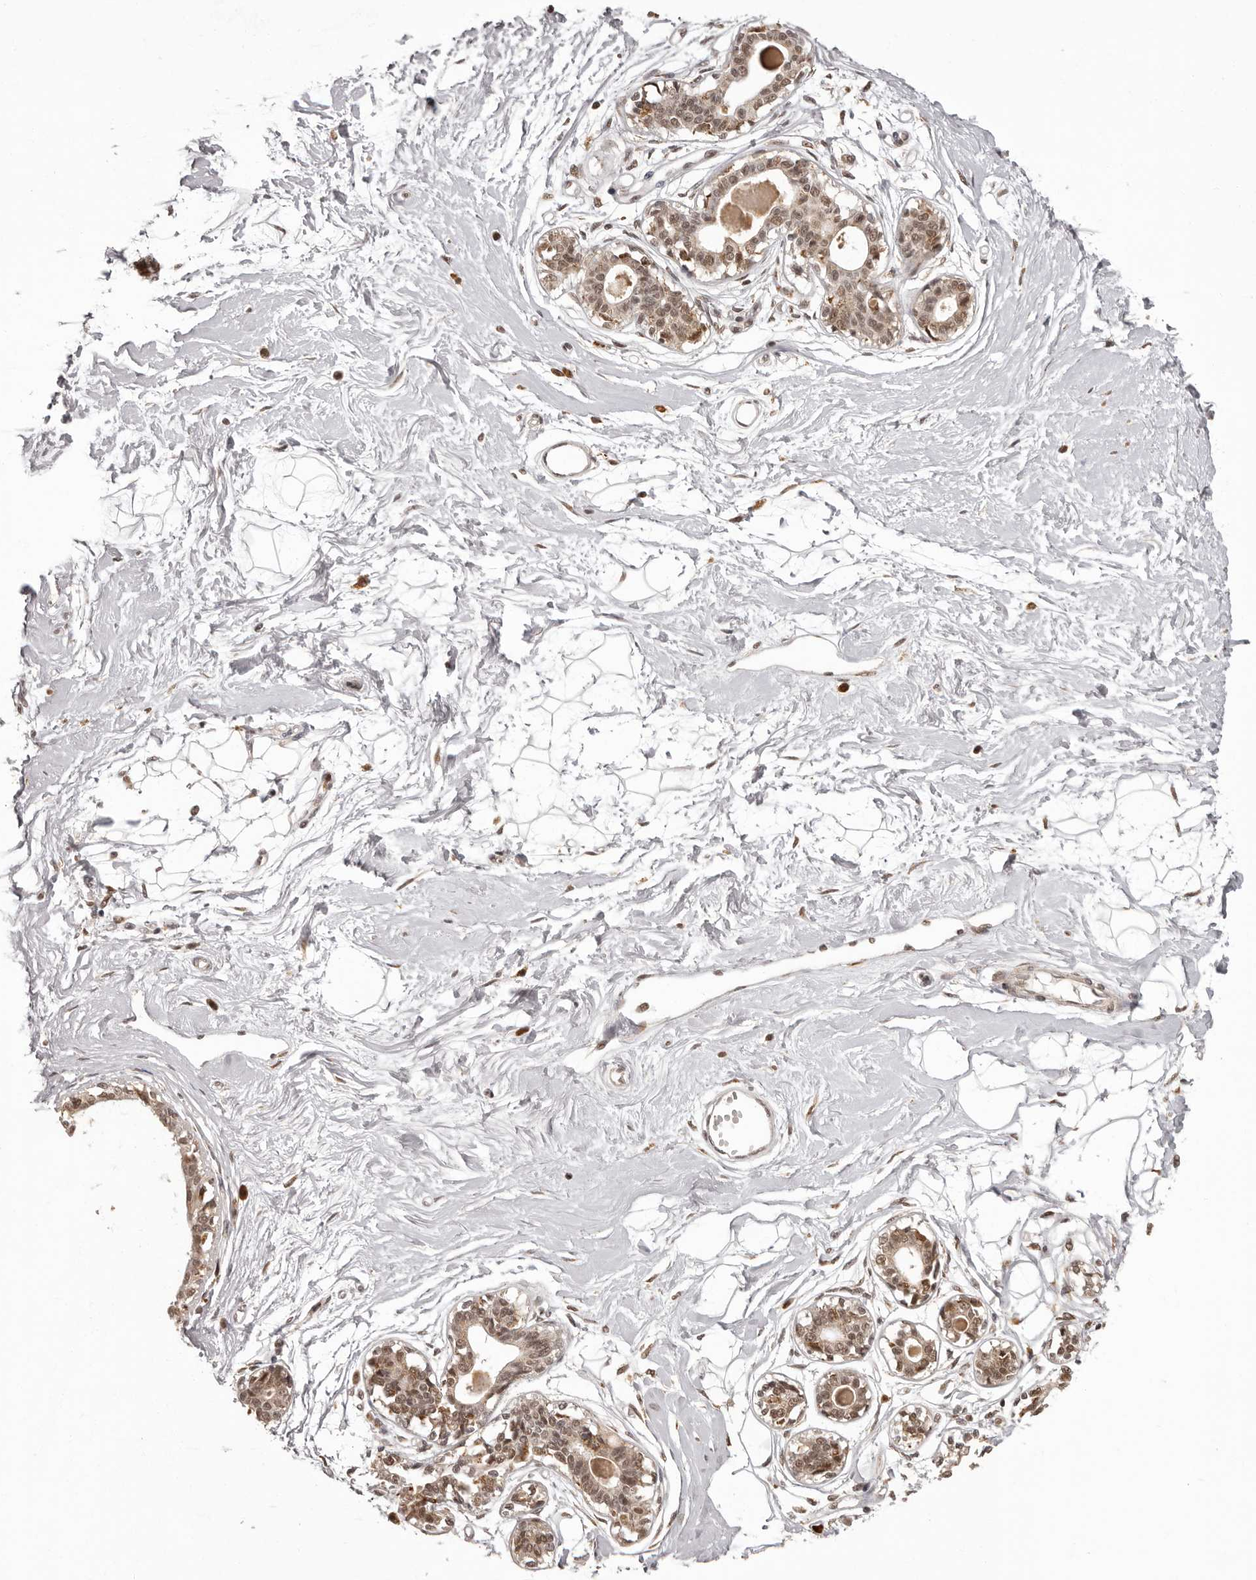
{"staining": {"intensity": "weak", "quantity": "<25%", "location": "nuclear"}, "tissue": "breast", "cell_type": "Adipocytes", "image_type": "normal", "snomed": [{"axis": "morphology", "description": "Normal tissue, NOS"}, {"axis": "topography", "description": "Breast"}], "caption": "The image displays no significant expression in adipocytes of breast. The staining was performed using DAB to visualize the protein expression in brown, while the nuclei were stained in blue with hematoxylin (Magnification: 20x).", "gene": "IL32", "patient": {"sex": "female", "age": 45}}